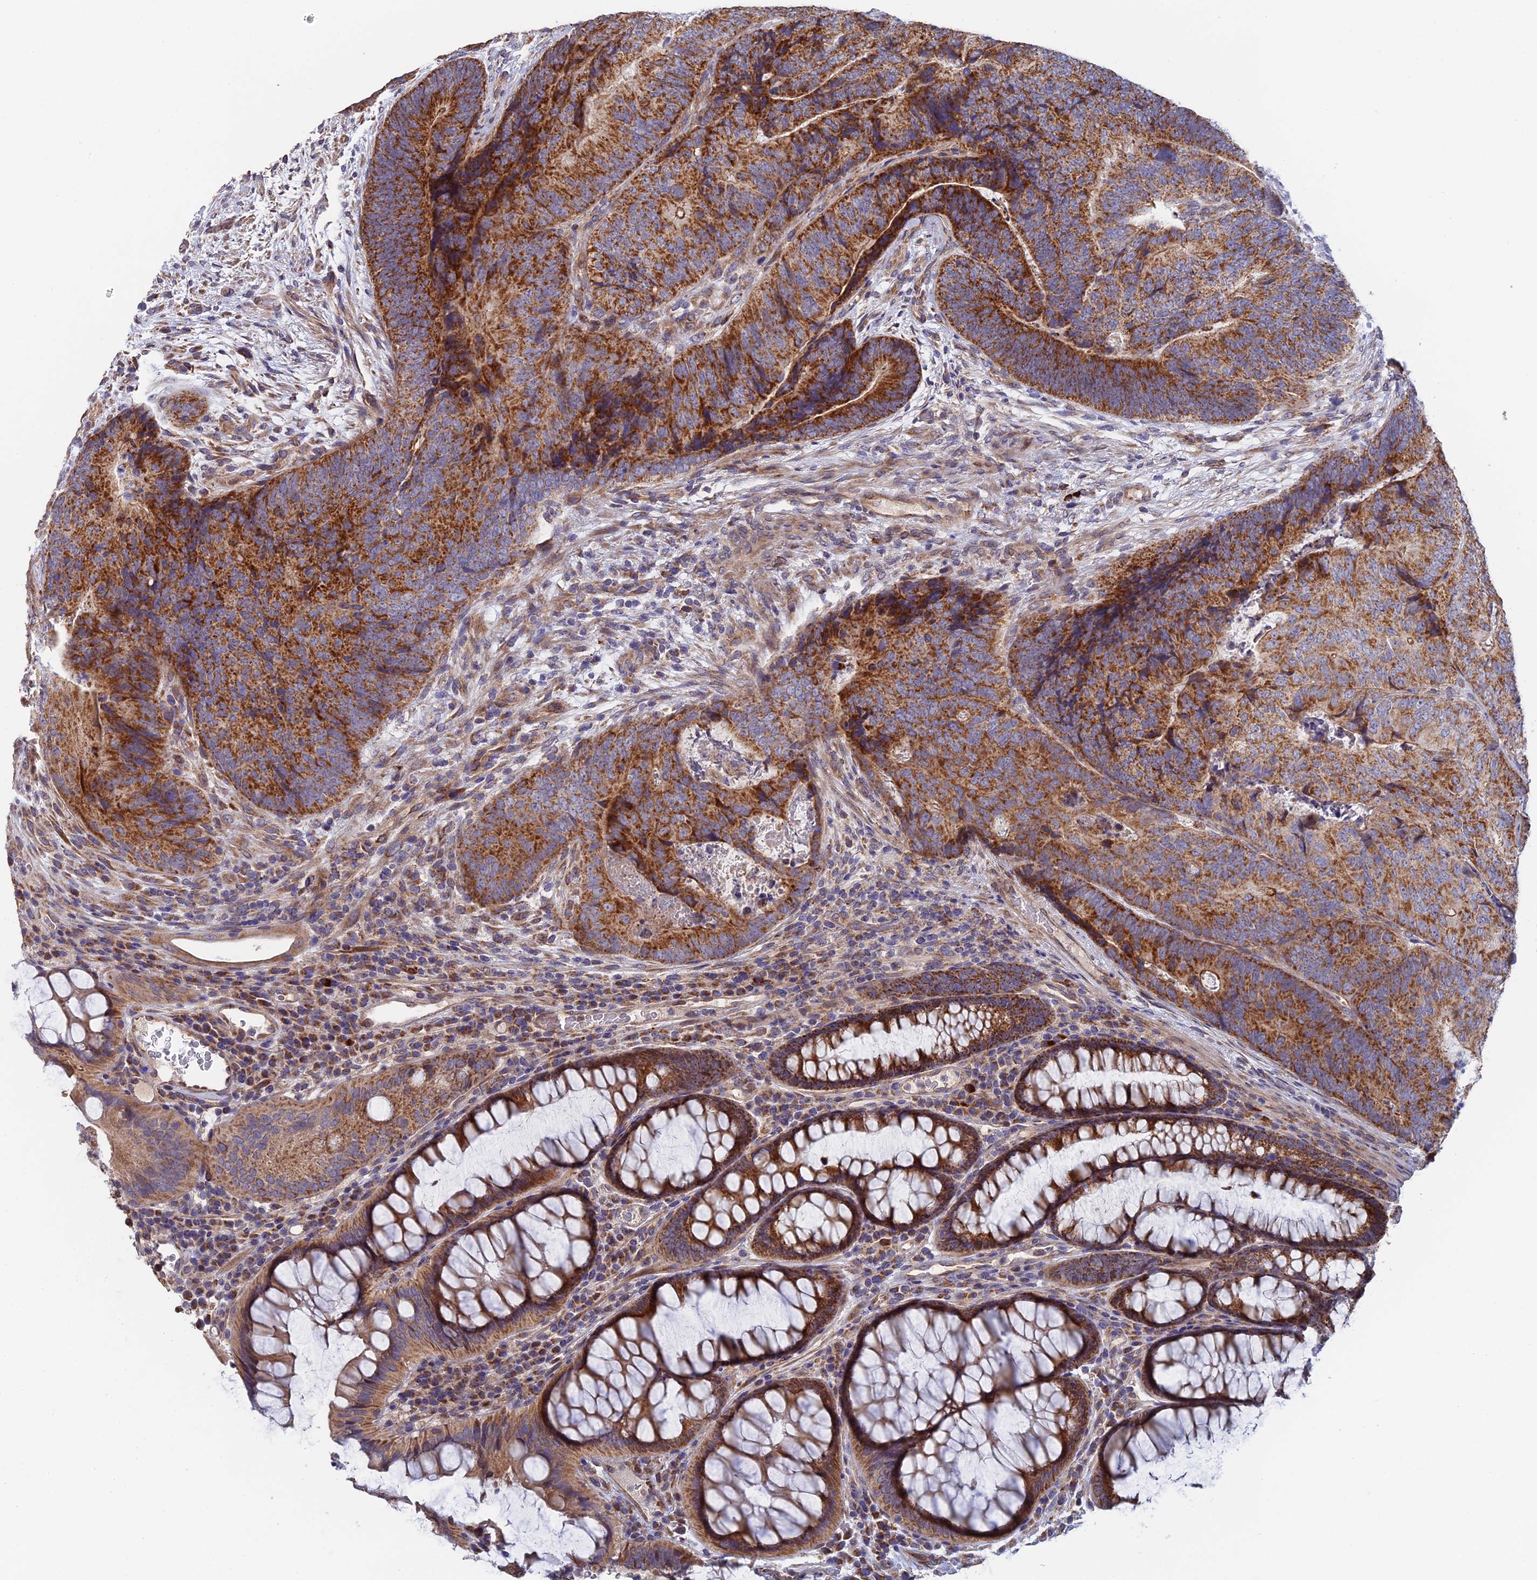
{"staining": {"intensity": "strong", "quantity": ">75%", "location": "cytoplasmic/membranous"}, "tissue": "colorectal cancer", "cell_type": "Tumor cells", "image_type": "cancer", "snomed": [{"axis": "morphology", "description": "Adenocarcinoma, NOS"}, {"axis": "topography", "description": "Colon"}], "caption": "Tumor cells display high levels of strong cytoplasmic/membranous staining in approximately >75% of cells in colorectal adenocarcinoma.", "gene": "ECSIT", "patient": {"sex": "female", "age": 67}}